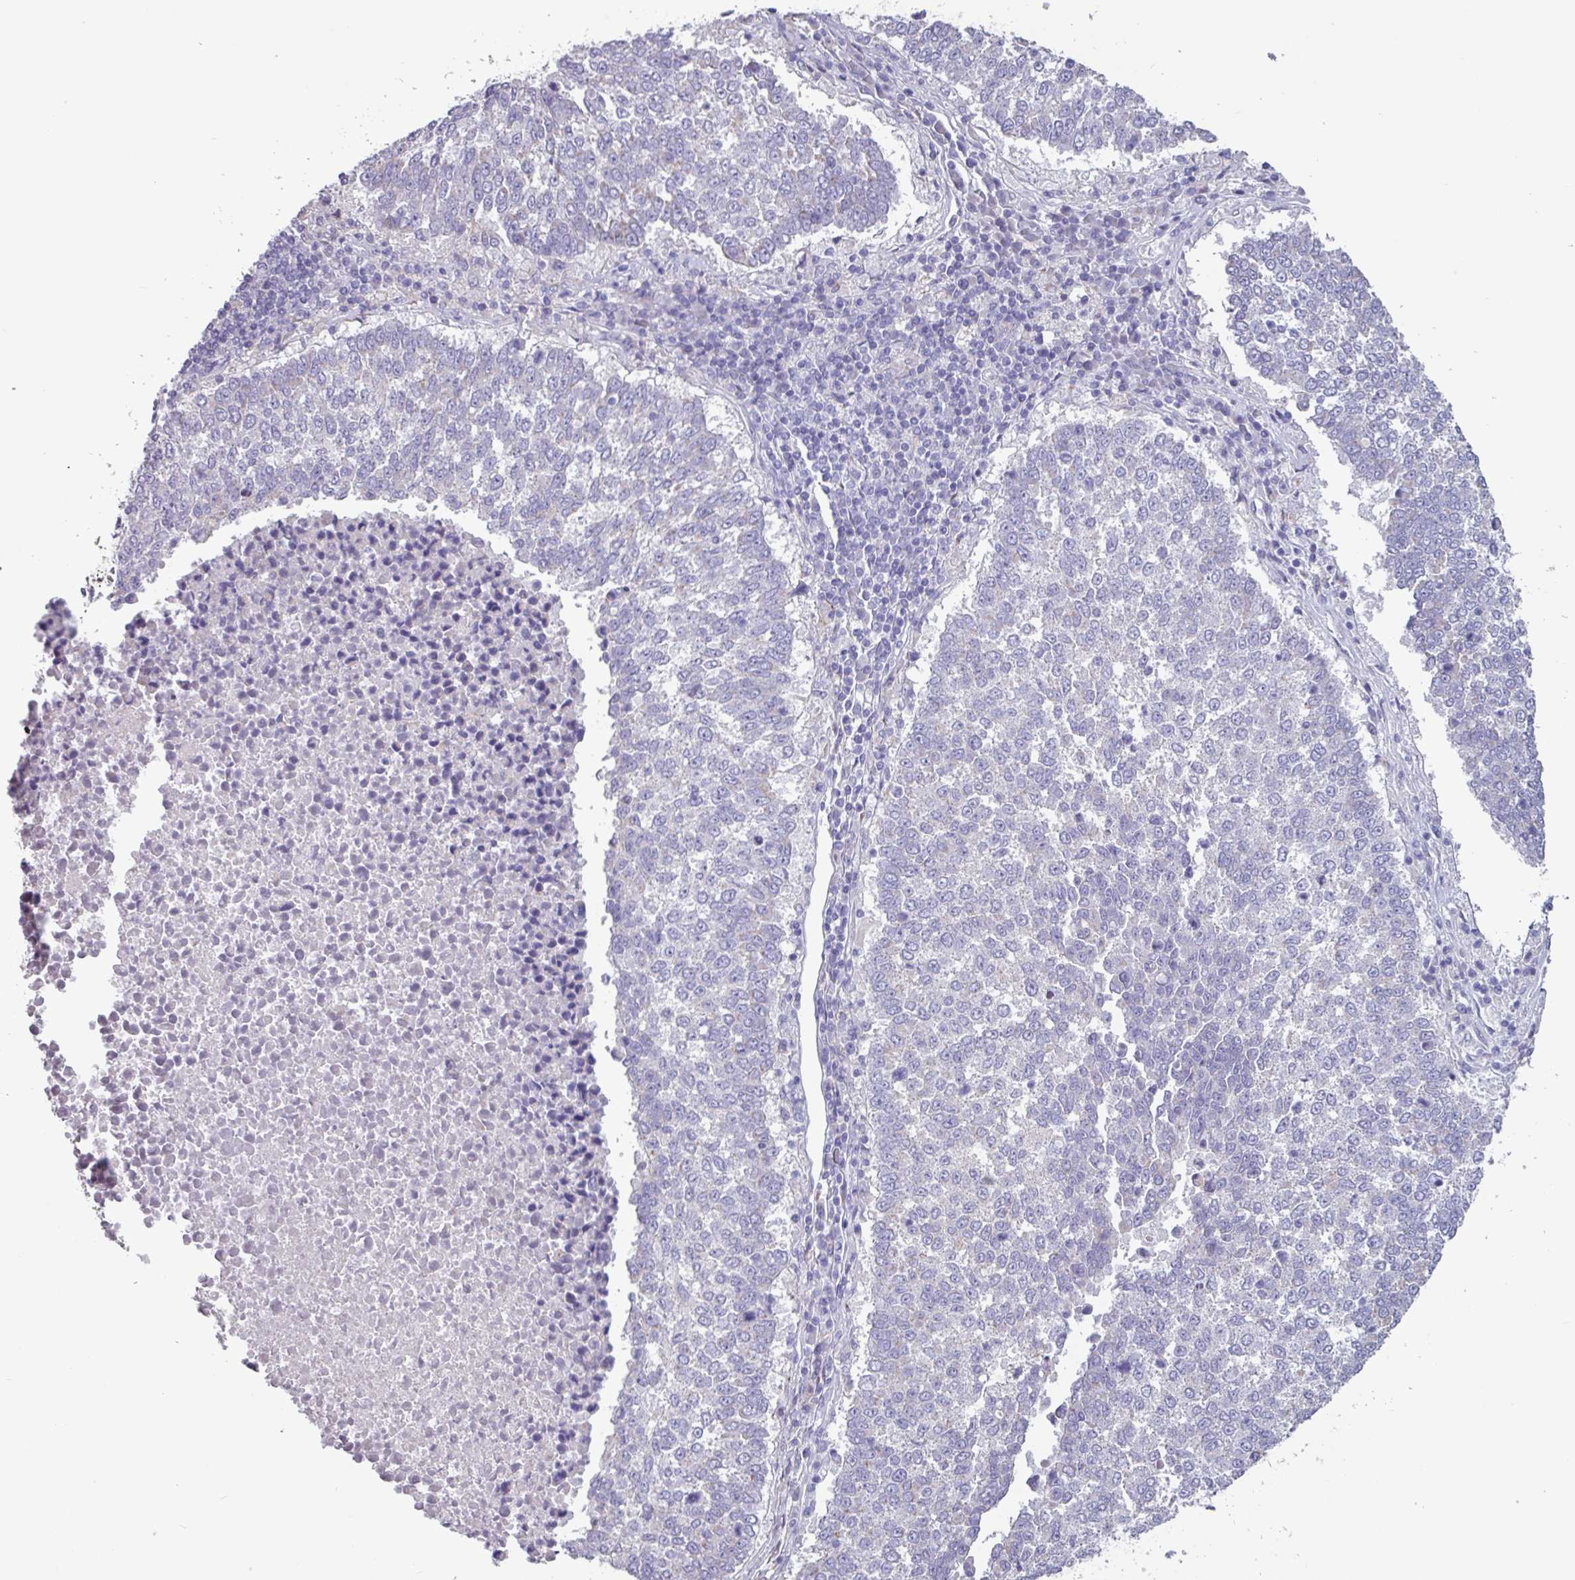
{"staining": {"intensity": "negative", "quantity": "none", "location": "none"}, "tissue": "lung cancer", "cell_type": "Tumor cells", "image_type": "cancer", "snomed": [{"axis": "morphology", "description": "Squamous cell carcinoma, NOS"}, {"axis": "topography", "description": "Lung"}], "caption": "Tumor cells are negative for brown protein staining in lung squamous cell carcinoma.", "gene": "ADGRE1", "patient": {"sex": "male", "age": 73}}